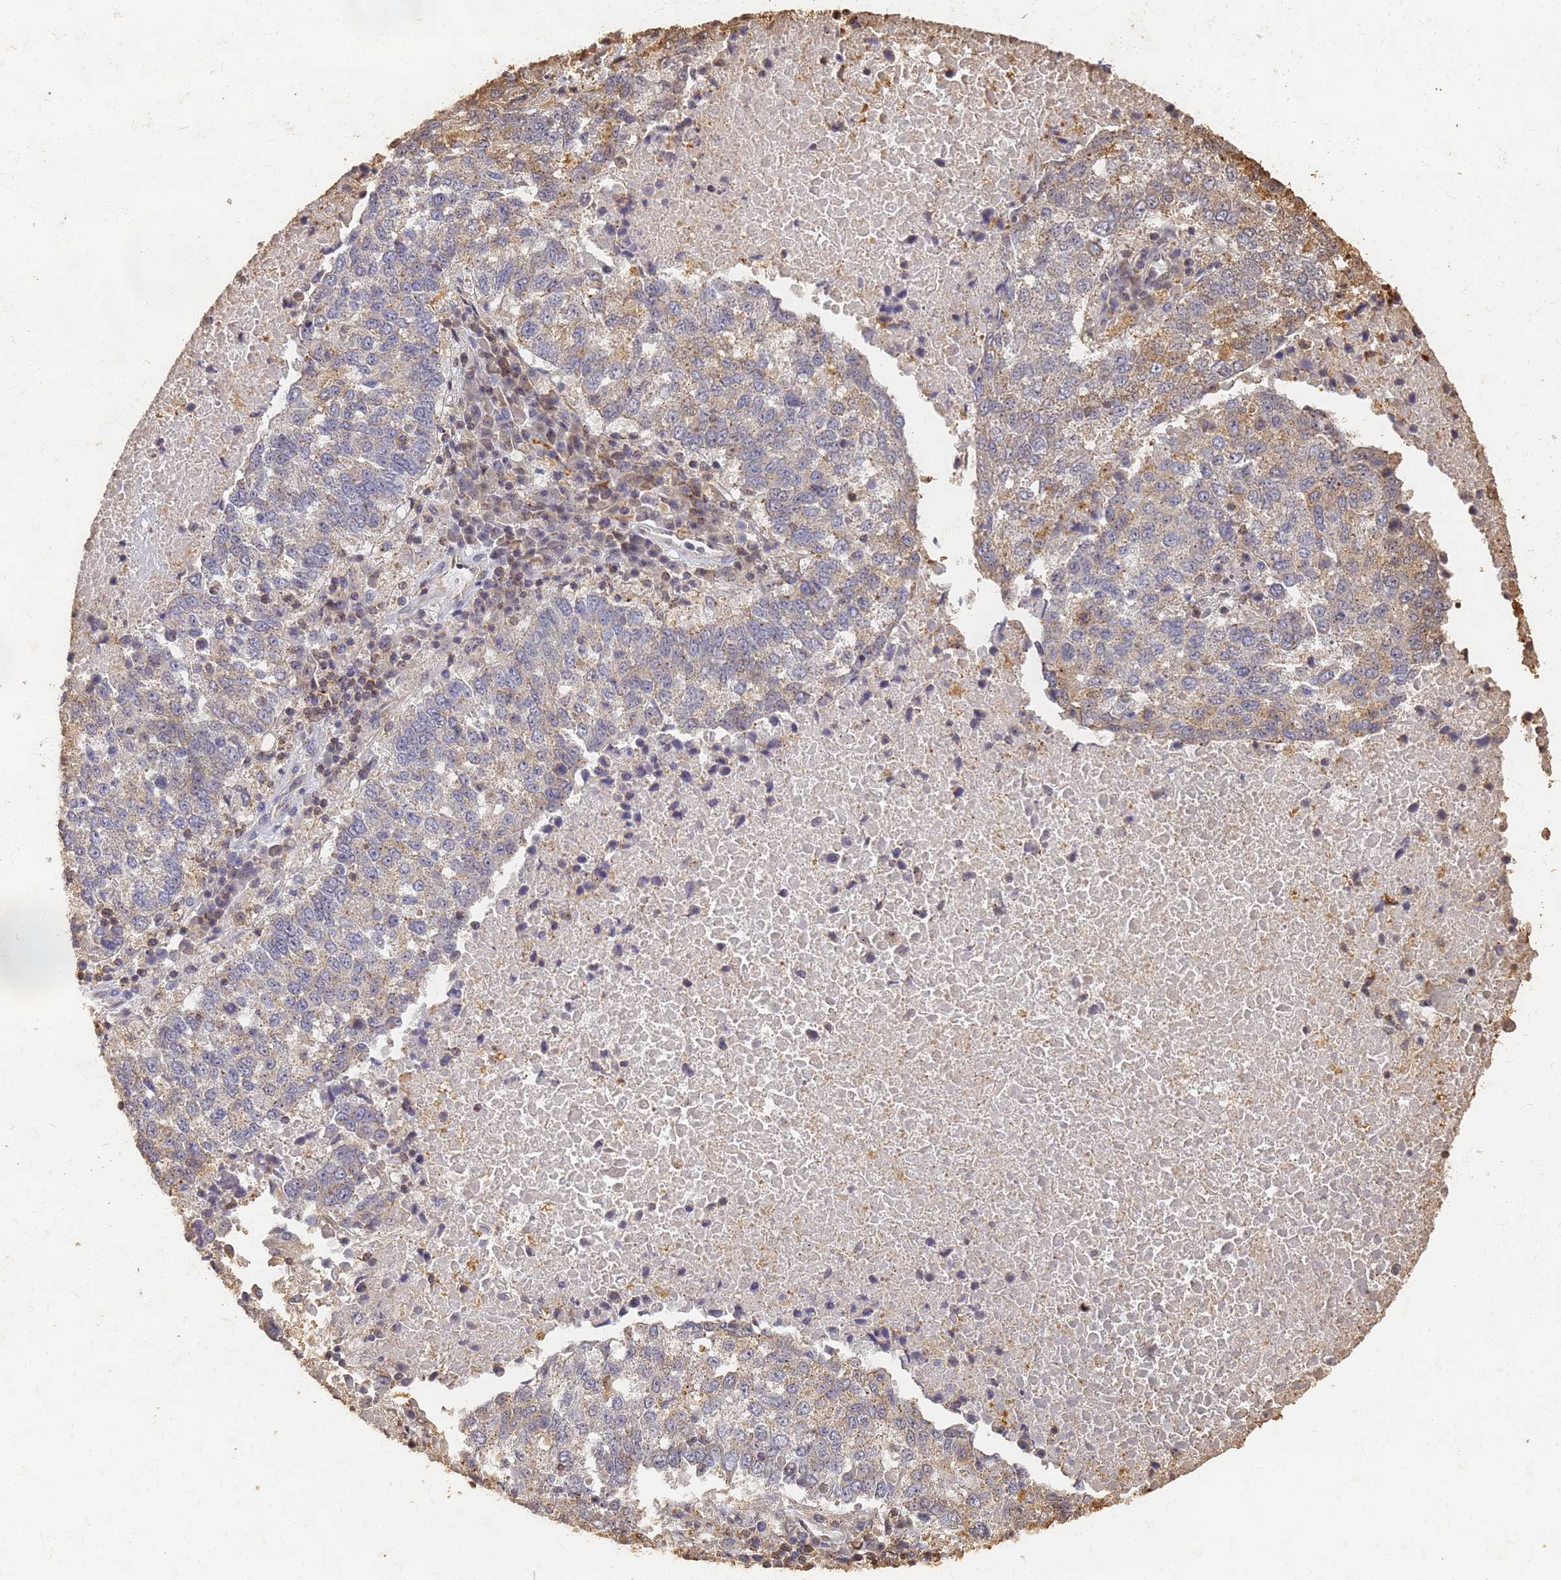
{"staining": {"intensity": "weak", "quantity": "<25%", "location": "cytoplasmic/membranous"}, "tissue": "lung cancer", "cell_type": "Tumor cells", "image_type": "cancer", "snomed": [{"axis": "morphology", "description": "Squamous cell carcinoma, NOS"}, {"axis": "topography", "description": "Lung"}], "caption": "Photomicrograph shows no significant protein positivity in tumor cells of squamous cell carcinoma (lung).", "gene": "JAK2", "patient": {"sex": "male", "age": 73}}